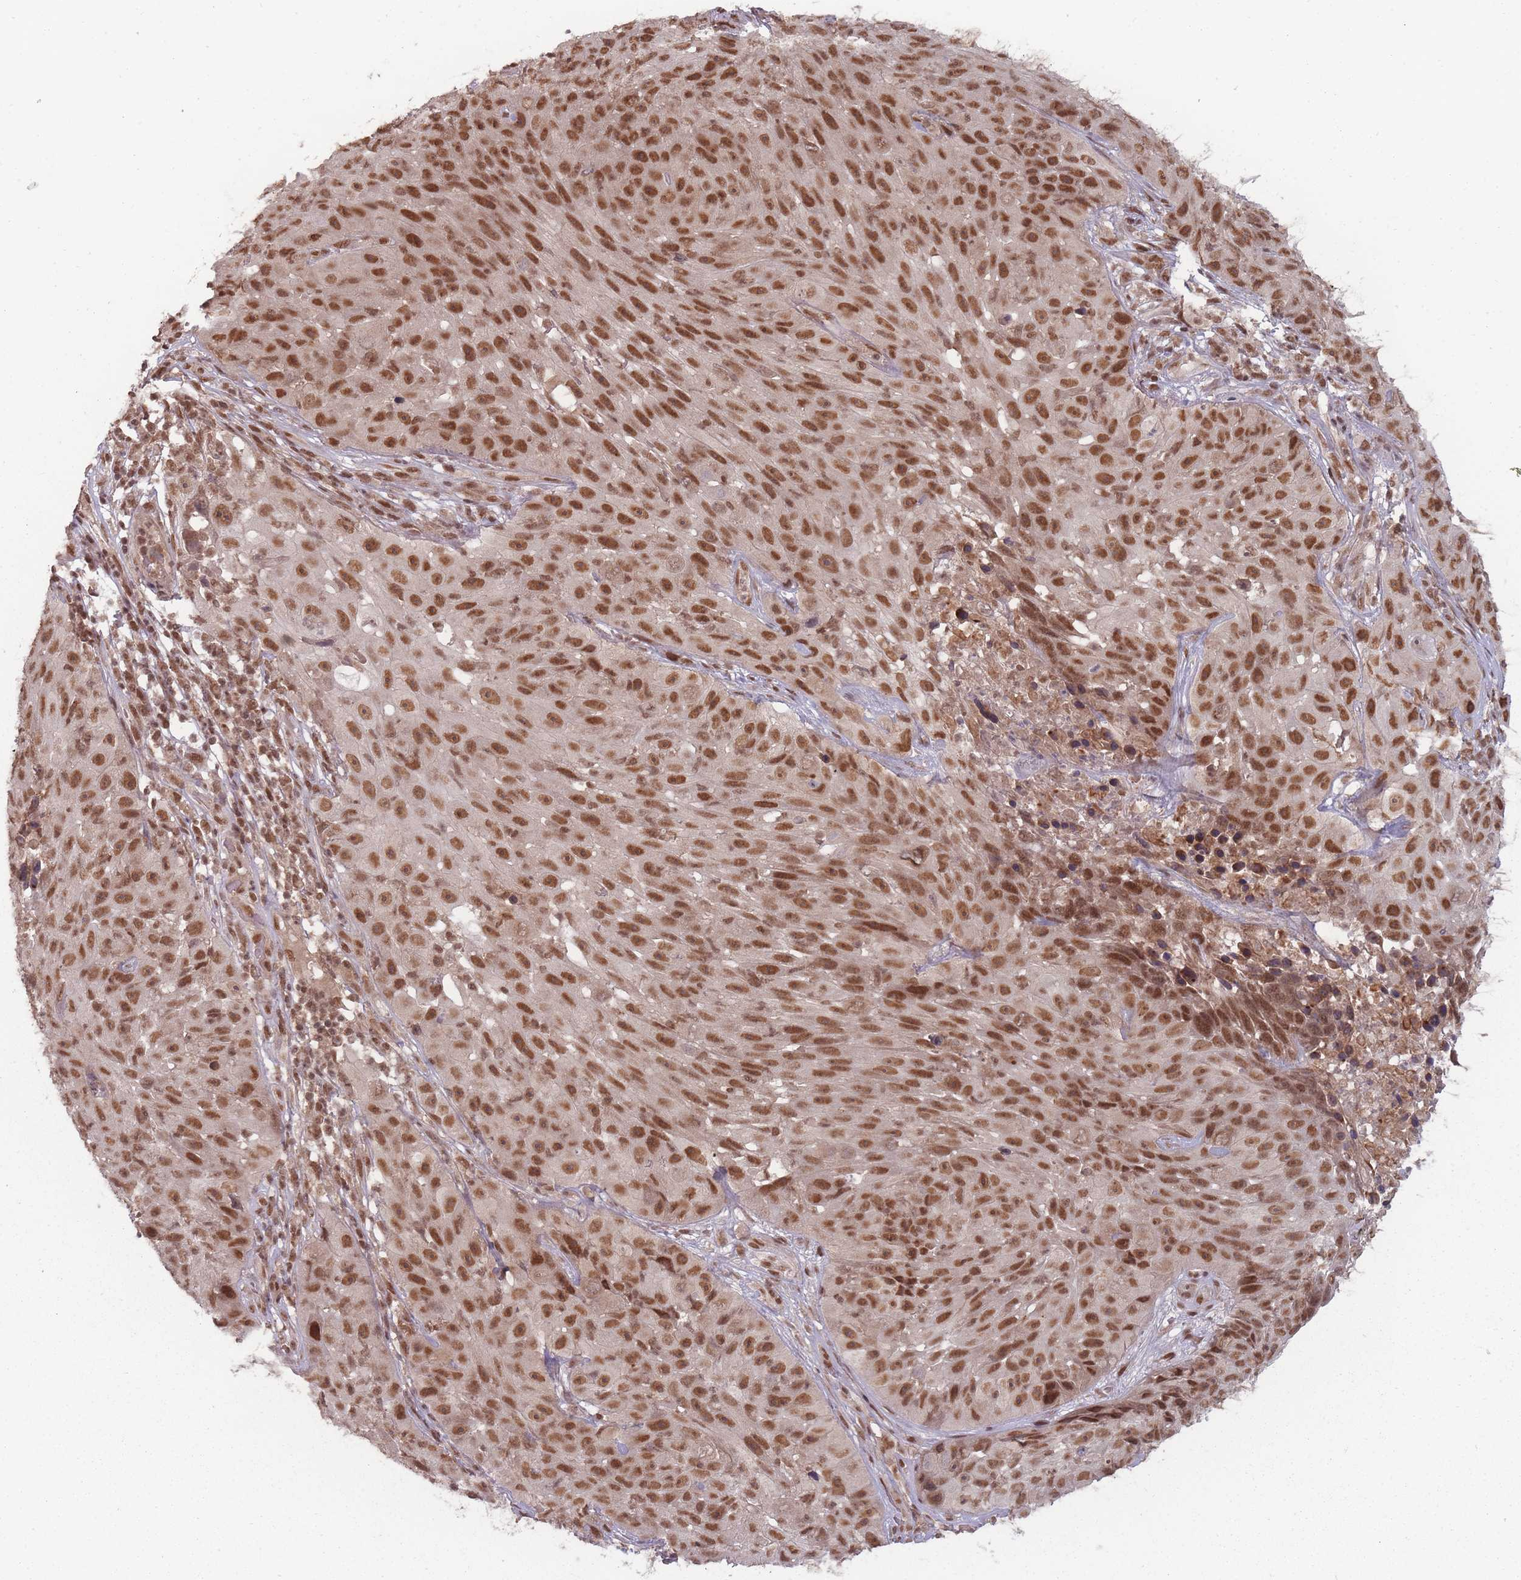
{"staining": {"intensity": "moderate", "quantity": ">75%", "location": "nuclear"}, "tissue": "skin cancer", "cell_type": "Tumor cells", "image_type": "cancer", "snomed": [{"axis": "morphology", "description": "Squamous cell carcinoma, NOS"}, {"axis": "topography", "description": "Skin"}], "caption": "Immunohistochemistry (DAB (3,3'-diaminobenzidine)) staining of skin cancer (squamous cell carcinoma) exhibits moderate nuclear protein expression in about >75% of tumor cells. (Stains: DAB (3,3'-diaminobenzidine) in brown, nuclei in blue, Microscopy: brightfield microscopy at high magnification).", "gene": "TMED3", "patient": {"sex": "female", "age": 87}}